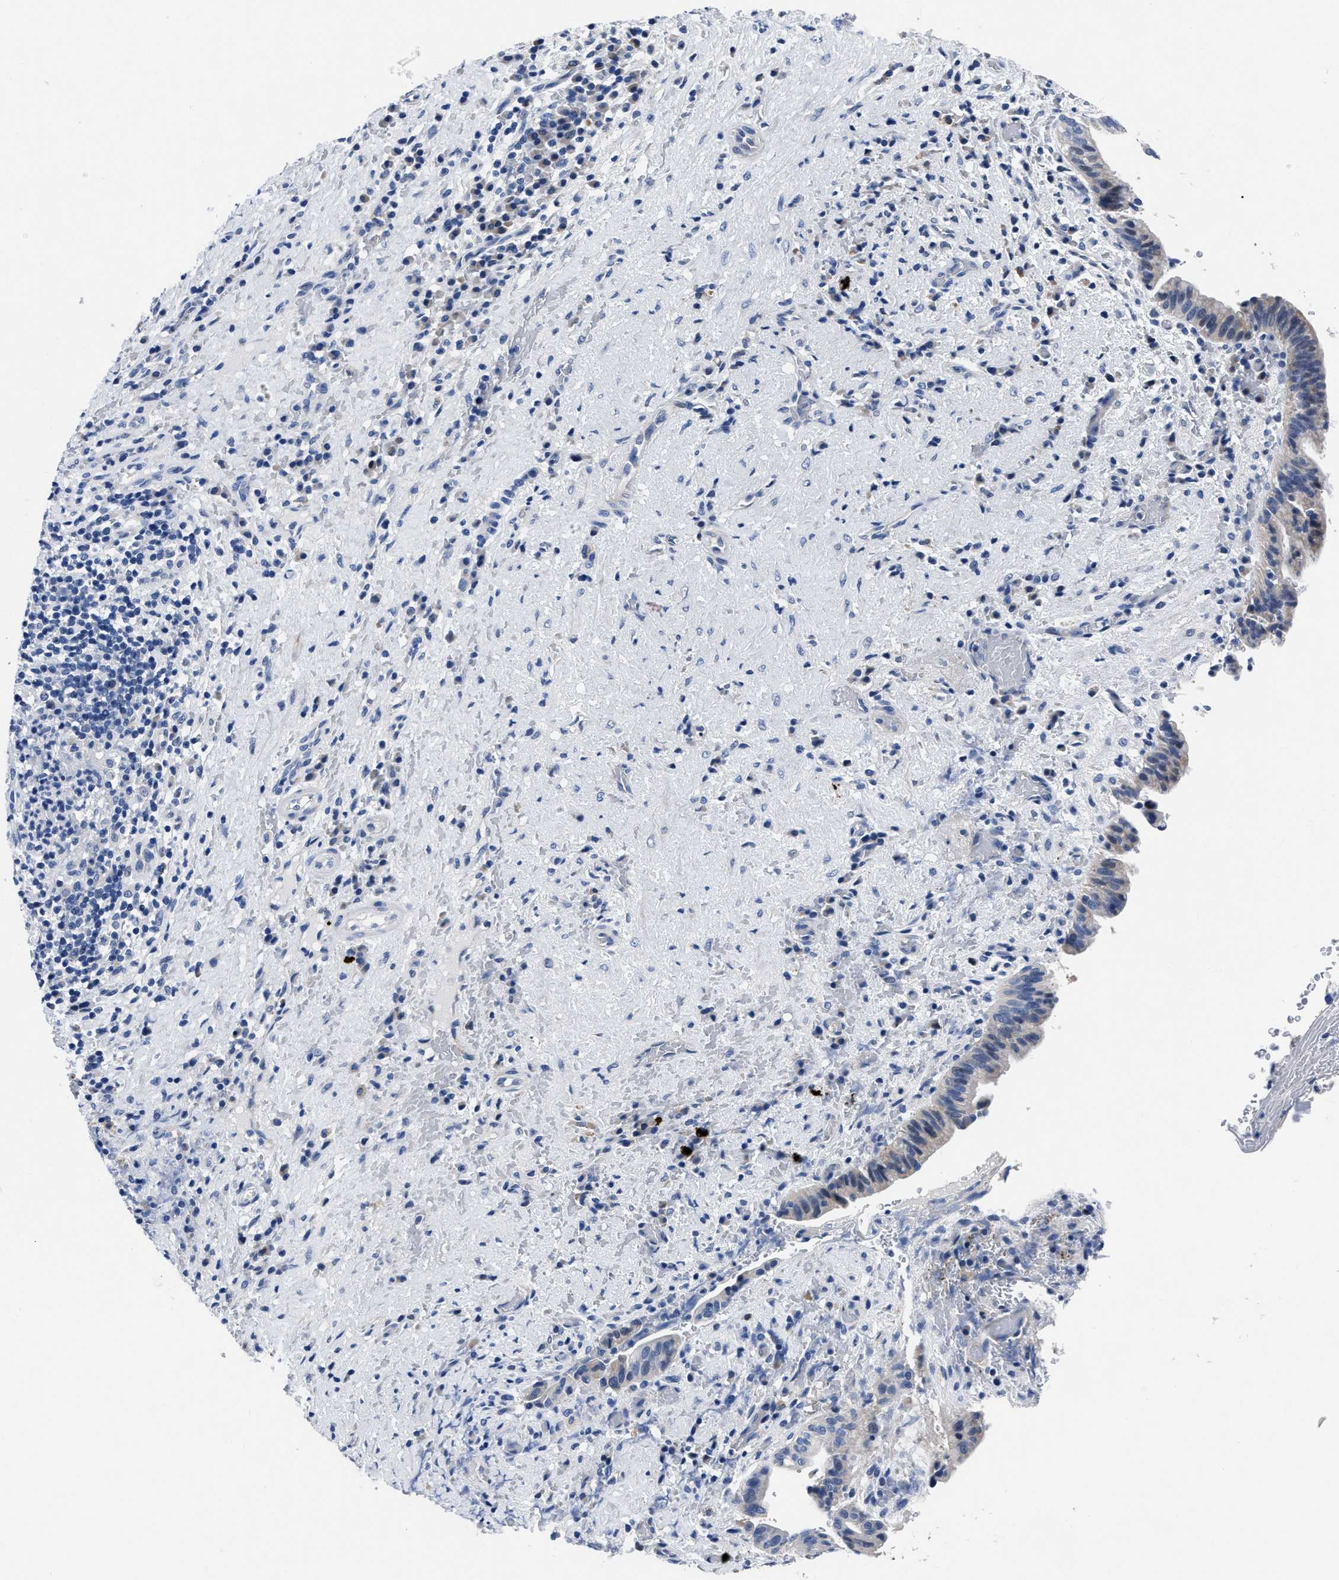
{"staining": {"intensity": "negative", "quantity": "none", "location": "none"}, "tissue": "liver cancer", "cell_type": "Tumor cells", "image_type": "cancer", "snomed": [{"axis": "morphology", "description": "Cholangiocarcinoma"}, {"axis": "topography", "description": "Liver"}], "caption": "Tumor cells show no significant protein expression in cholangiocarcinoma (liver). Nuclei are stained in blue.", "gene": "MOV10L1", "patient": {"sex": "female", "age": 38}}